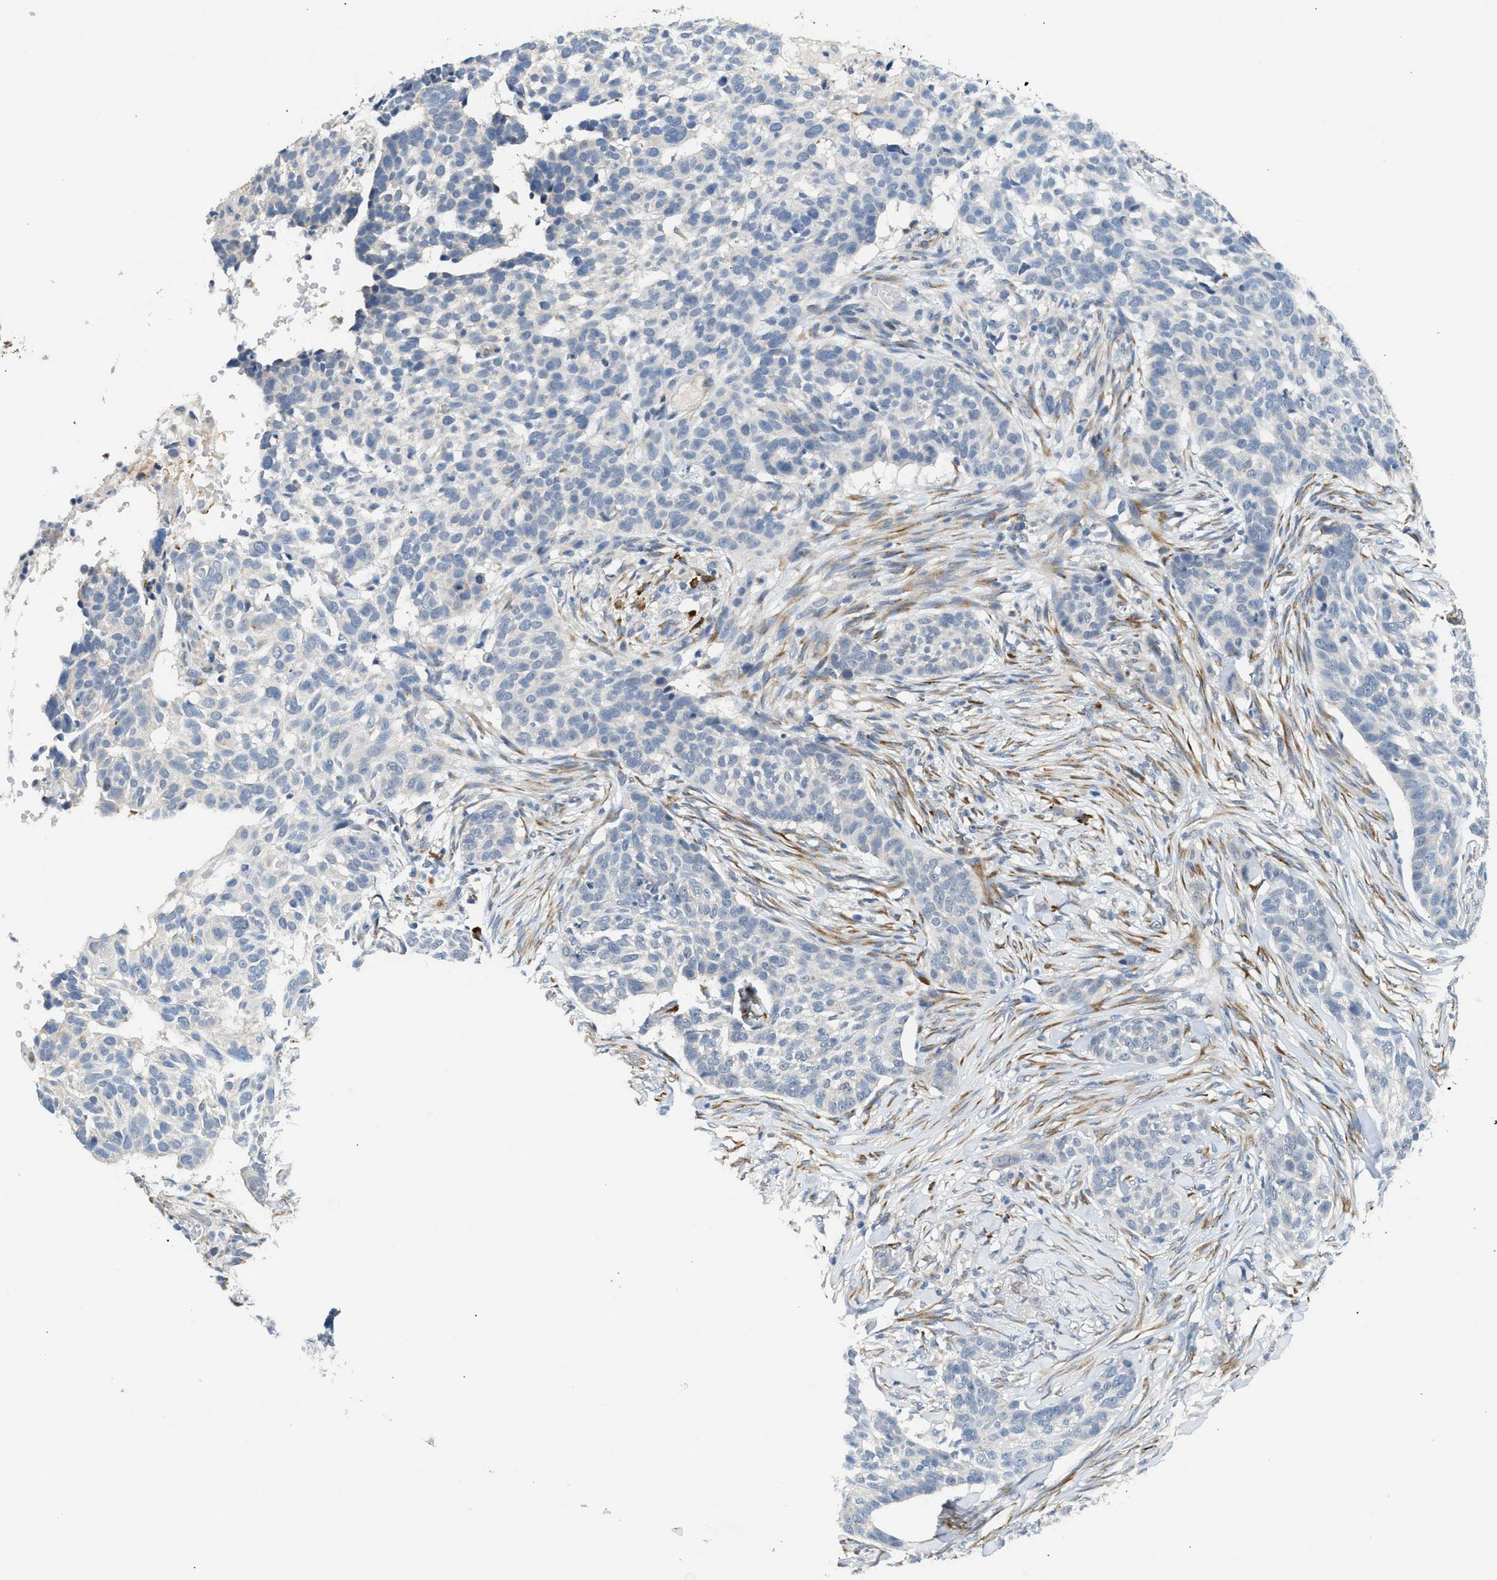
{"staining": {"intensity": "negative", "quantity": "none", "location": "none"}, "tissue": "skin cancer", "cell_type": "Tumor cells", "image_type": "cancer", "snomed": [{"axis": "morphology", "description": "Basal cell carcinoma"}, {"axis": "topography", "description": "Skin"}], "caption": "A high-resolution photomicrograph shows immunohistochemistry (IHC) staining of skin cancer, which exhibits no significant expression in tumor cells.", "gene": "KCNC2", "patient": {"sex": "male", "age": 85}}